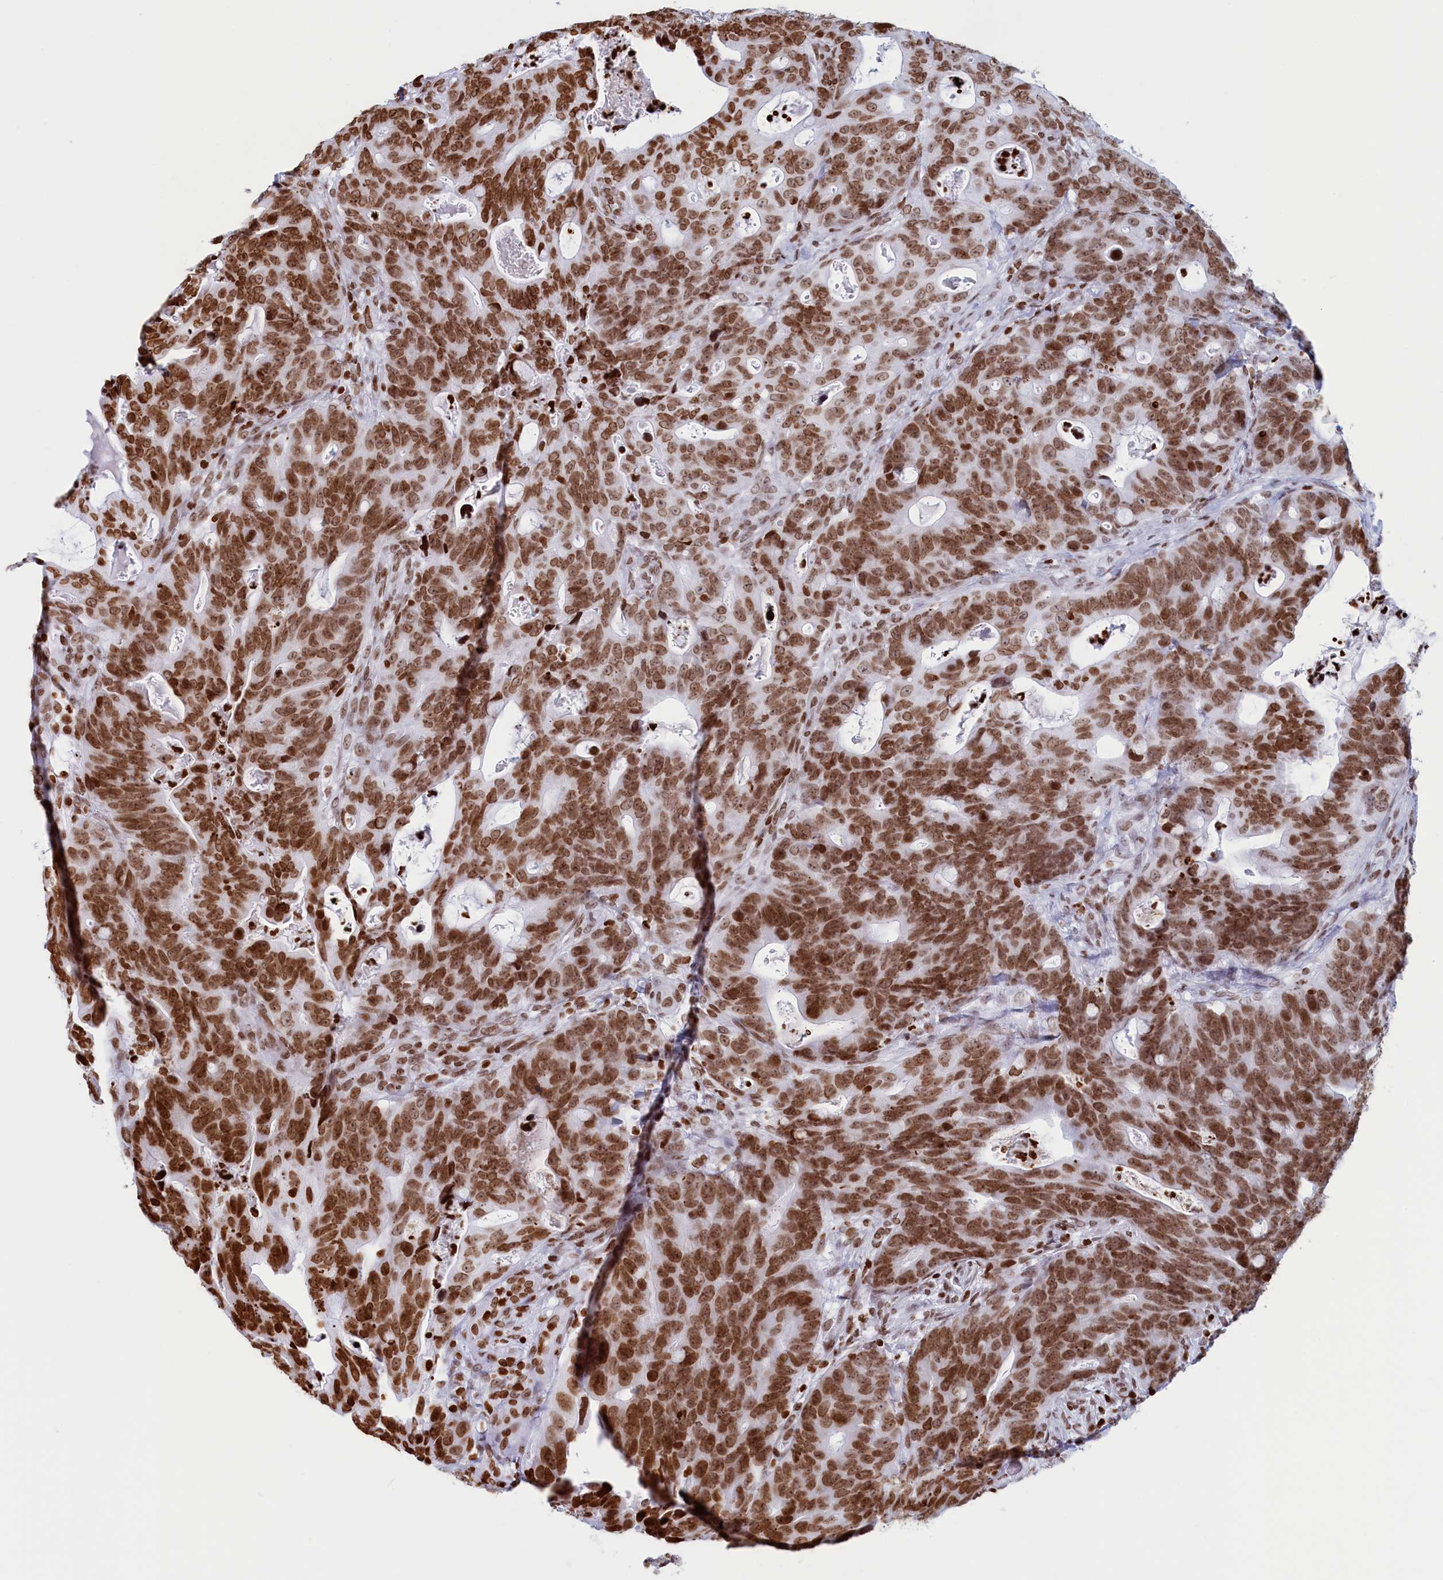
{"staining": {"intensity": "moderate", "quantity": ">75%", "location": "nuclear"}, "tissue": "colorectal cancer", "cell_type": "Tumor cells", "image_type": "cancer", "snomed": [{"axis": "morphology", "description": "Adenocarcinoma, NOS"}, {"axis": "topography", "description": "Colon"}], "caption": "Immunohistochemistry photomicrograph of human colorectal cancer (adenocarcinoma) stained for a protein (brown), which exhibits medium levels of moderate nuclear staining in approximately >75% of tumor cells.", "gene": "APOBEC3A", "patient": {"sex": "female", "age": 82}}